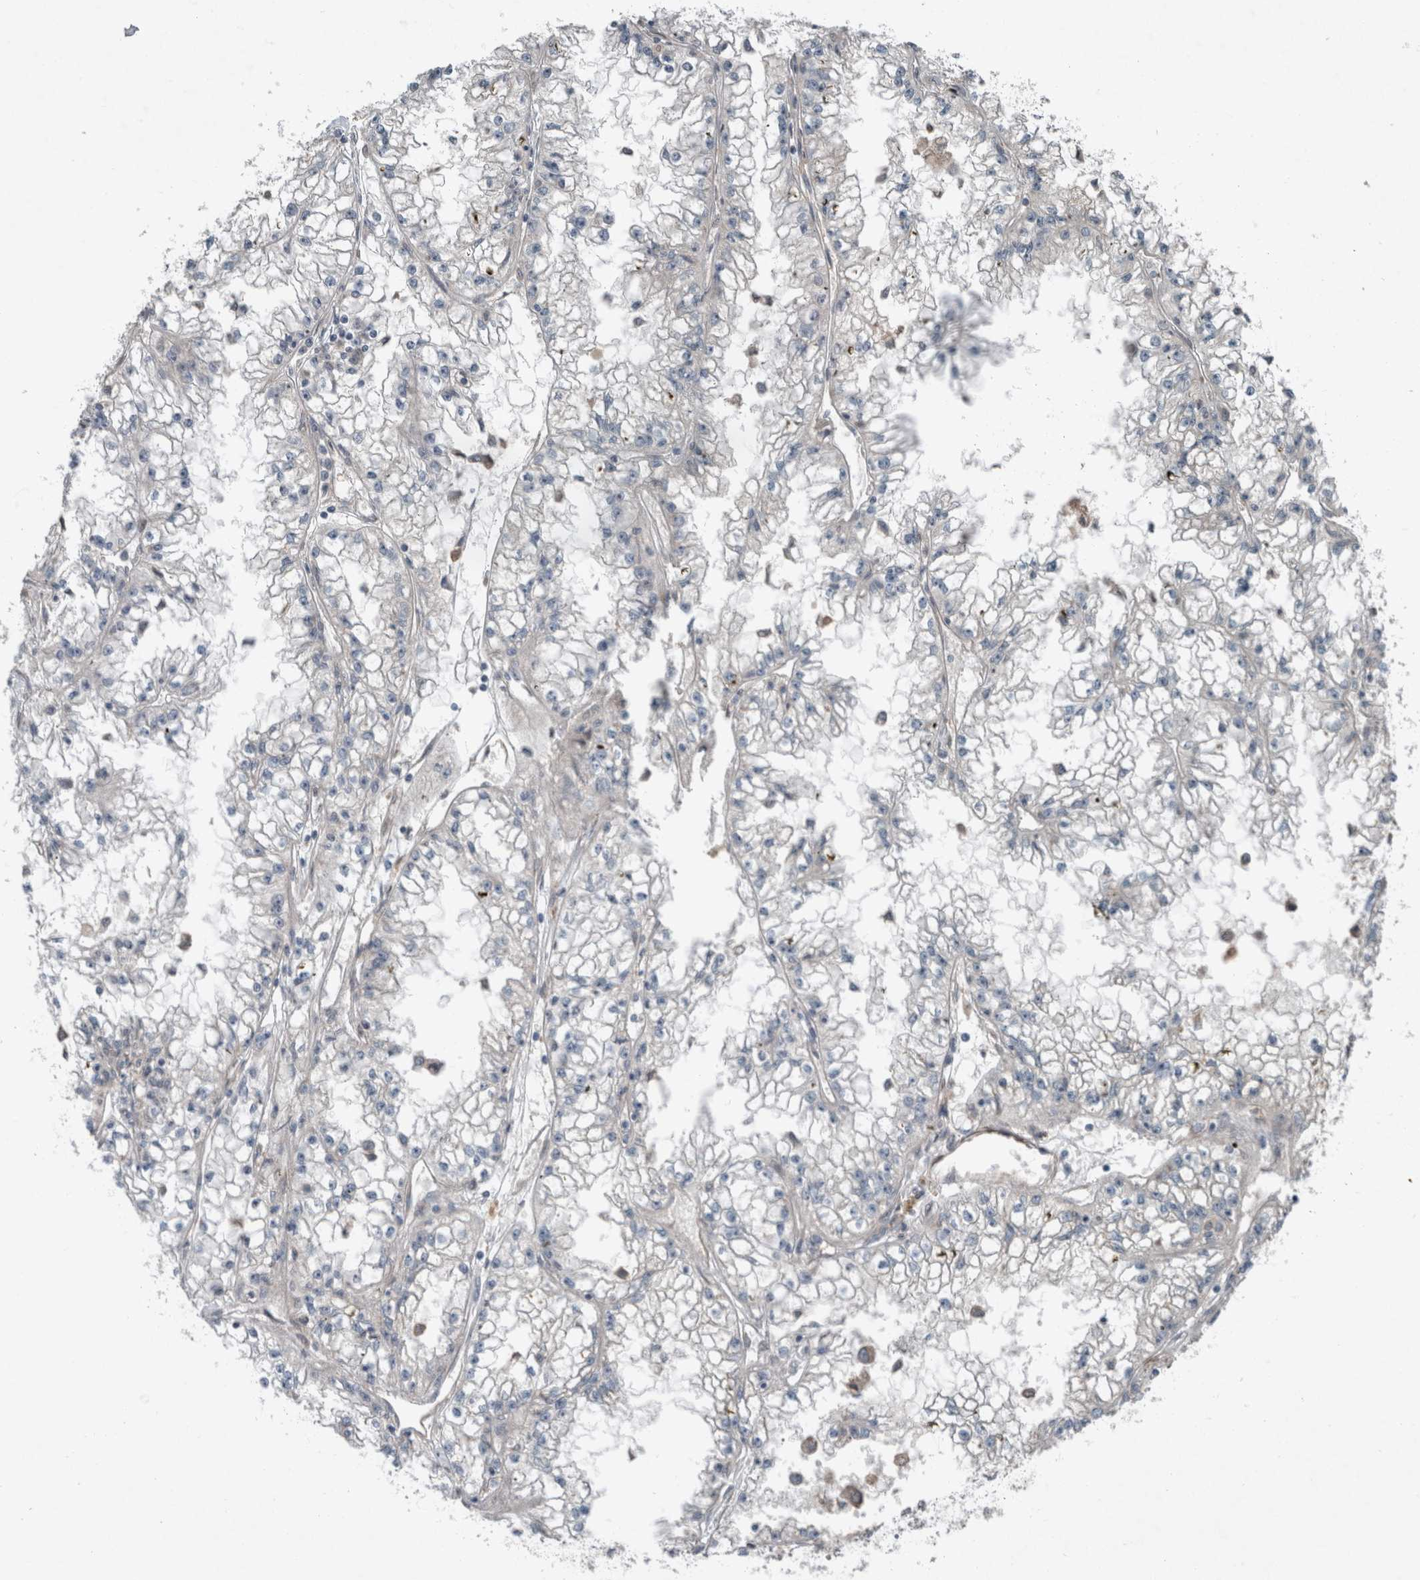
{"staining": {"intensity": "negative", "quantity": "none", "location": "none"}, "tissue": "renal cancer", "cell_type": "Tumor cells", "image_type": "cancer", "snomed": [{"axis": "morphology", "description": "Adenocarcinoma, NOS"}, {"axis": "topography", "description": "Kidney"}], "caption": "This is a histopathology image of immunohistochemistry staining of renal cancer, which shows no positivity in tumor cells. (Stains: DAB (3,3'-diaminobenzidine) IHC with hematoxylin counter stain, Microscopy: brightfield microscopy at high magnification).", "gene": "JADE2", "patient": {"sex": "male", "age": 56}}